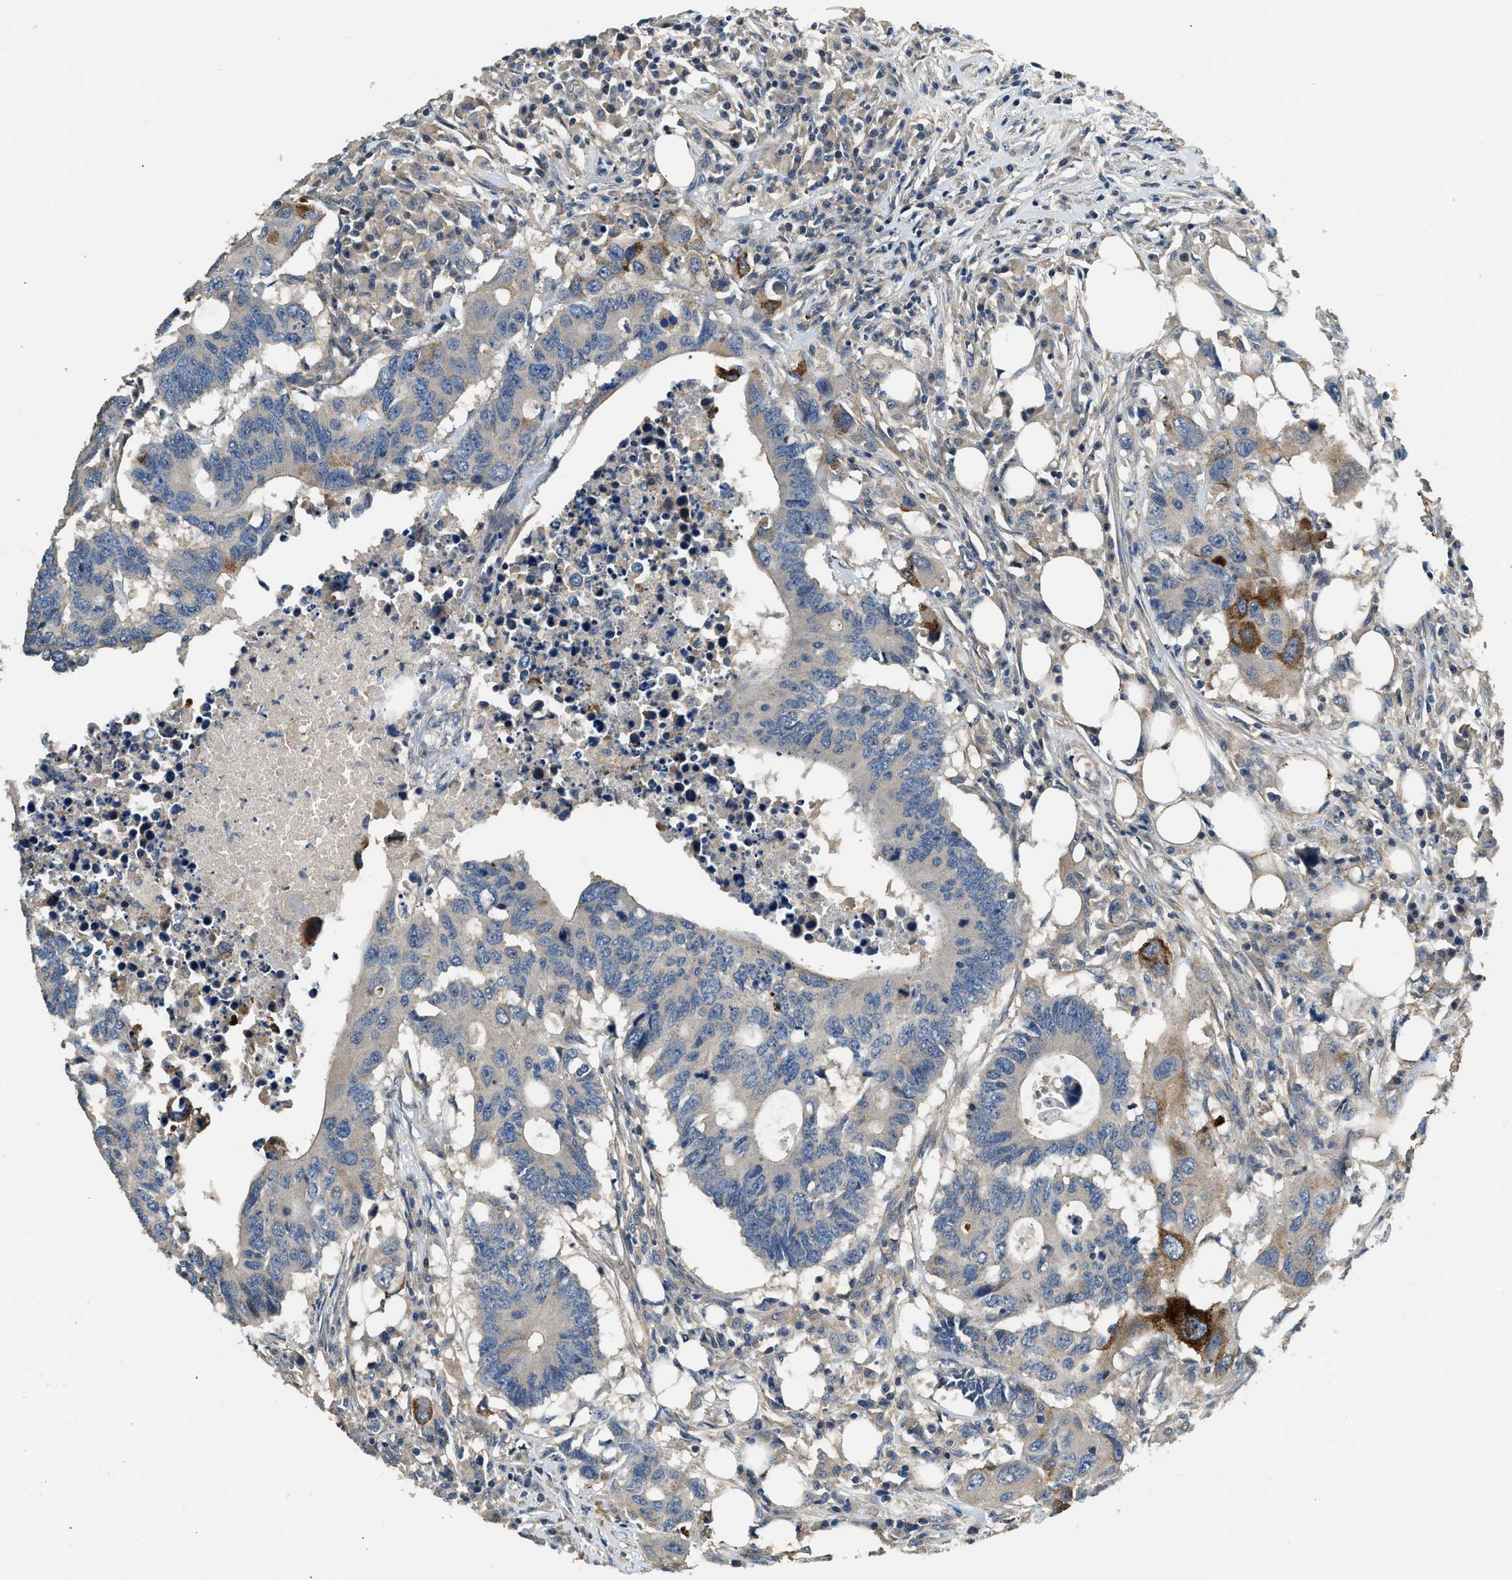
{"staining": {"intensity": "moderate", "quantity": "<25%", "location": "cytoplasmic/membranous"}, "tissue": "colorectal cancer", "cell_type": "Tumor cells", "image_type": "cancer", "snomed": [{"axis": "morphology", "description": "Adenocarcinoma, NOS"}, {"axis": "topography", "description": "Colon"}], "caption": "Colorectal cancer tissue shows moderate cytoplasmic/membranous positivity in approximately <25% of tumor cells, visualized by immunohistochemistry.", "gene": "IL3RA", "patient": {"sex": "male", "age": 71}}